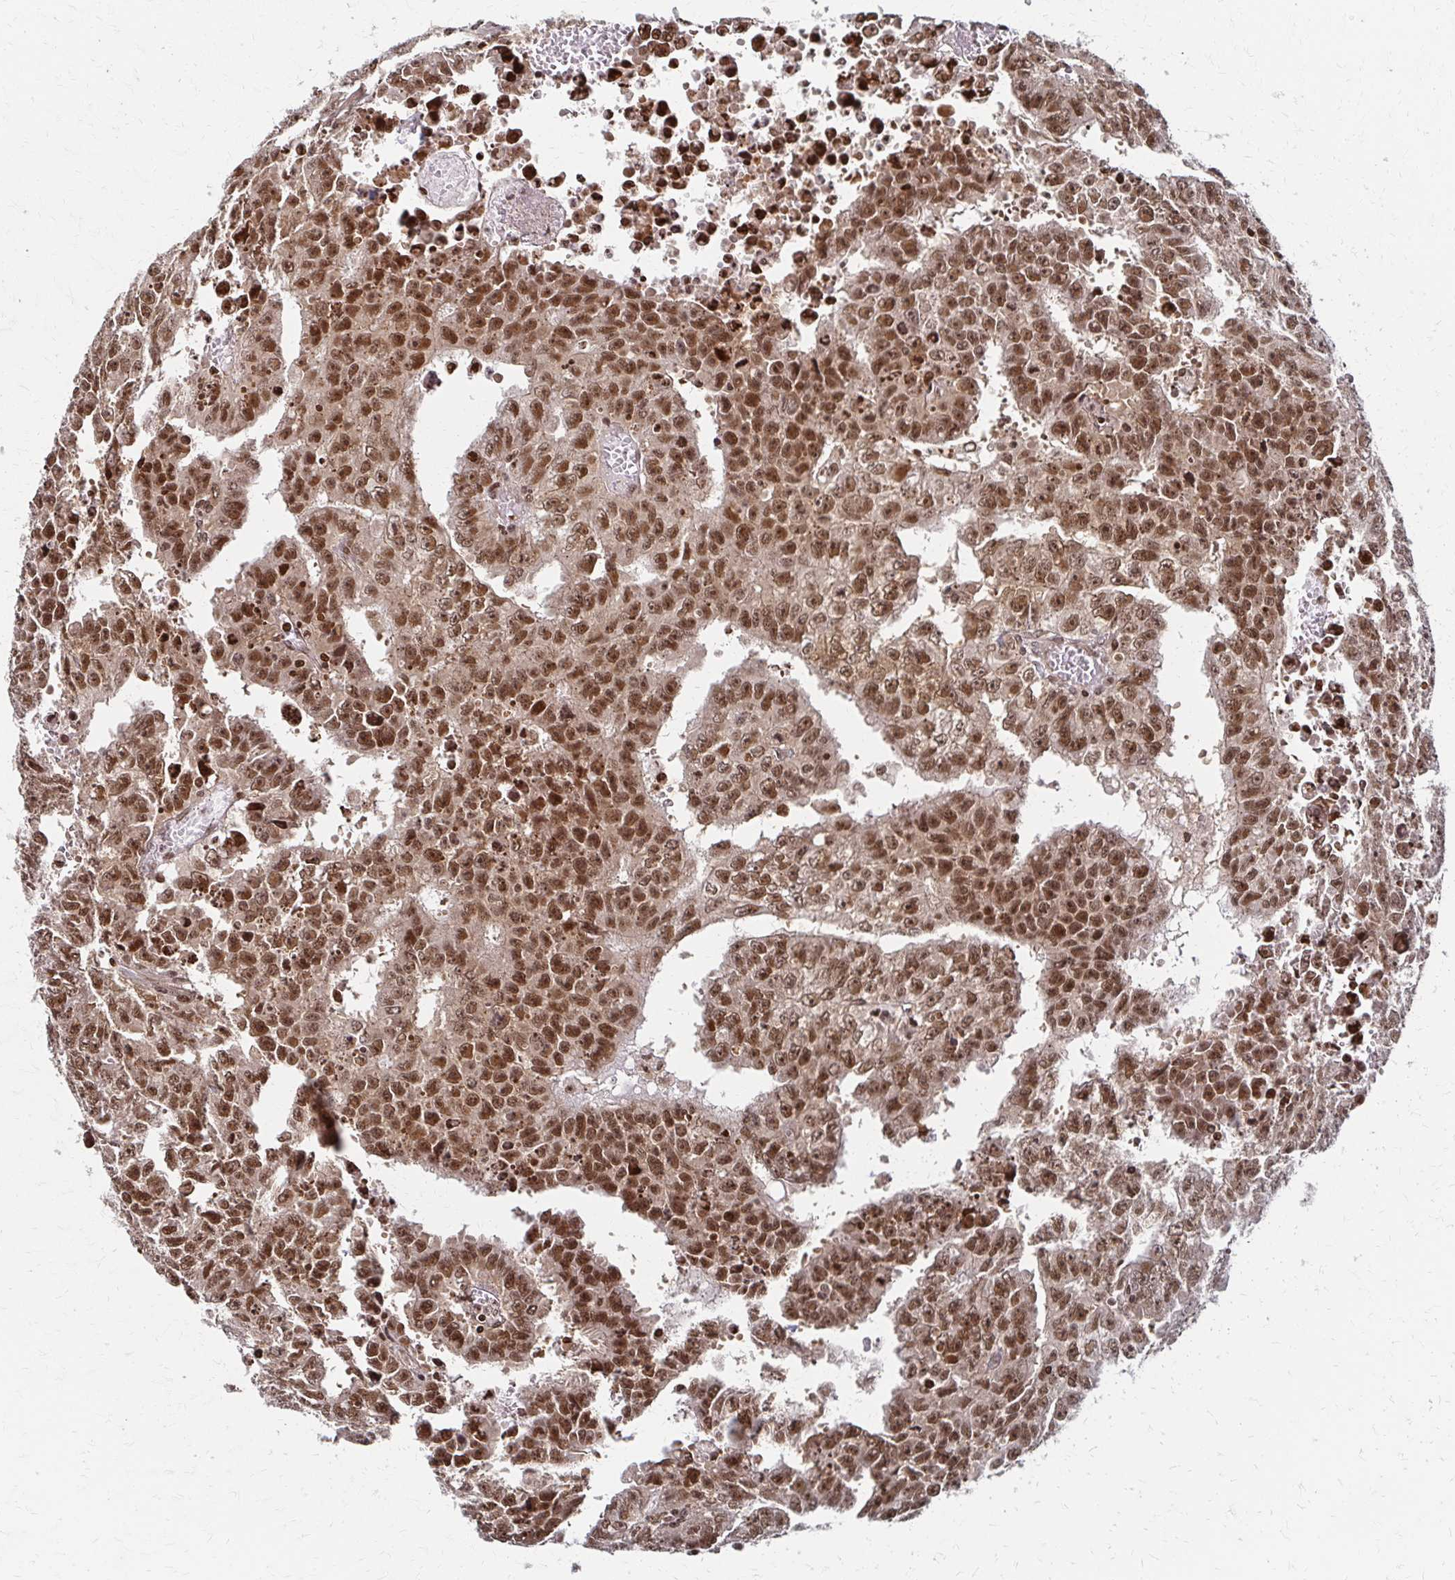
{"staining": {"intensity": "moderate", "quantity": ">75%", "location": "nuclear"}, "tissue": "testis cancer", "cell_type": "Tumor cells", "image_type": "cancer", "snomed": [{"axis": "morphology", "description": "Carcinoma, Embryonal, NOS"}, {"axis": "morphology", "description": "Teratoma, malignant, NOS"}, {"axis": "topography", "description": "Testis"}], "caption": "Moderate nuclear protein positivity is present in about >75% of tumor cells in testis teratoma (malignant).", "gene": "PSMD7", "patient": {"sex": "male", "age": 24}}